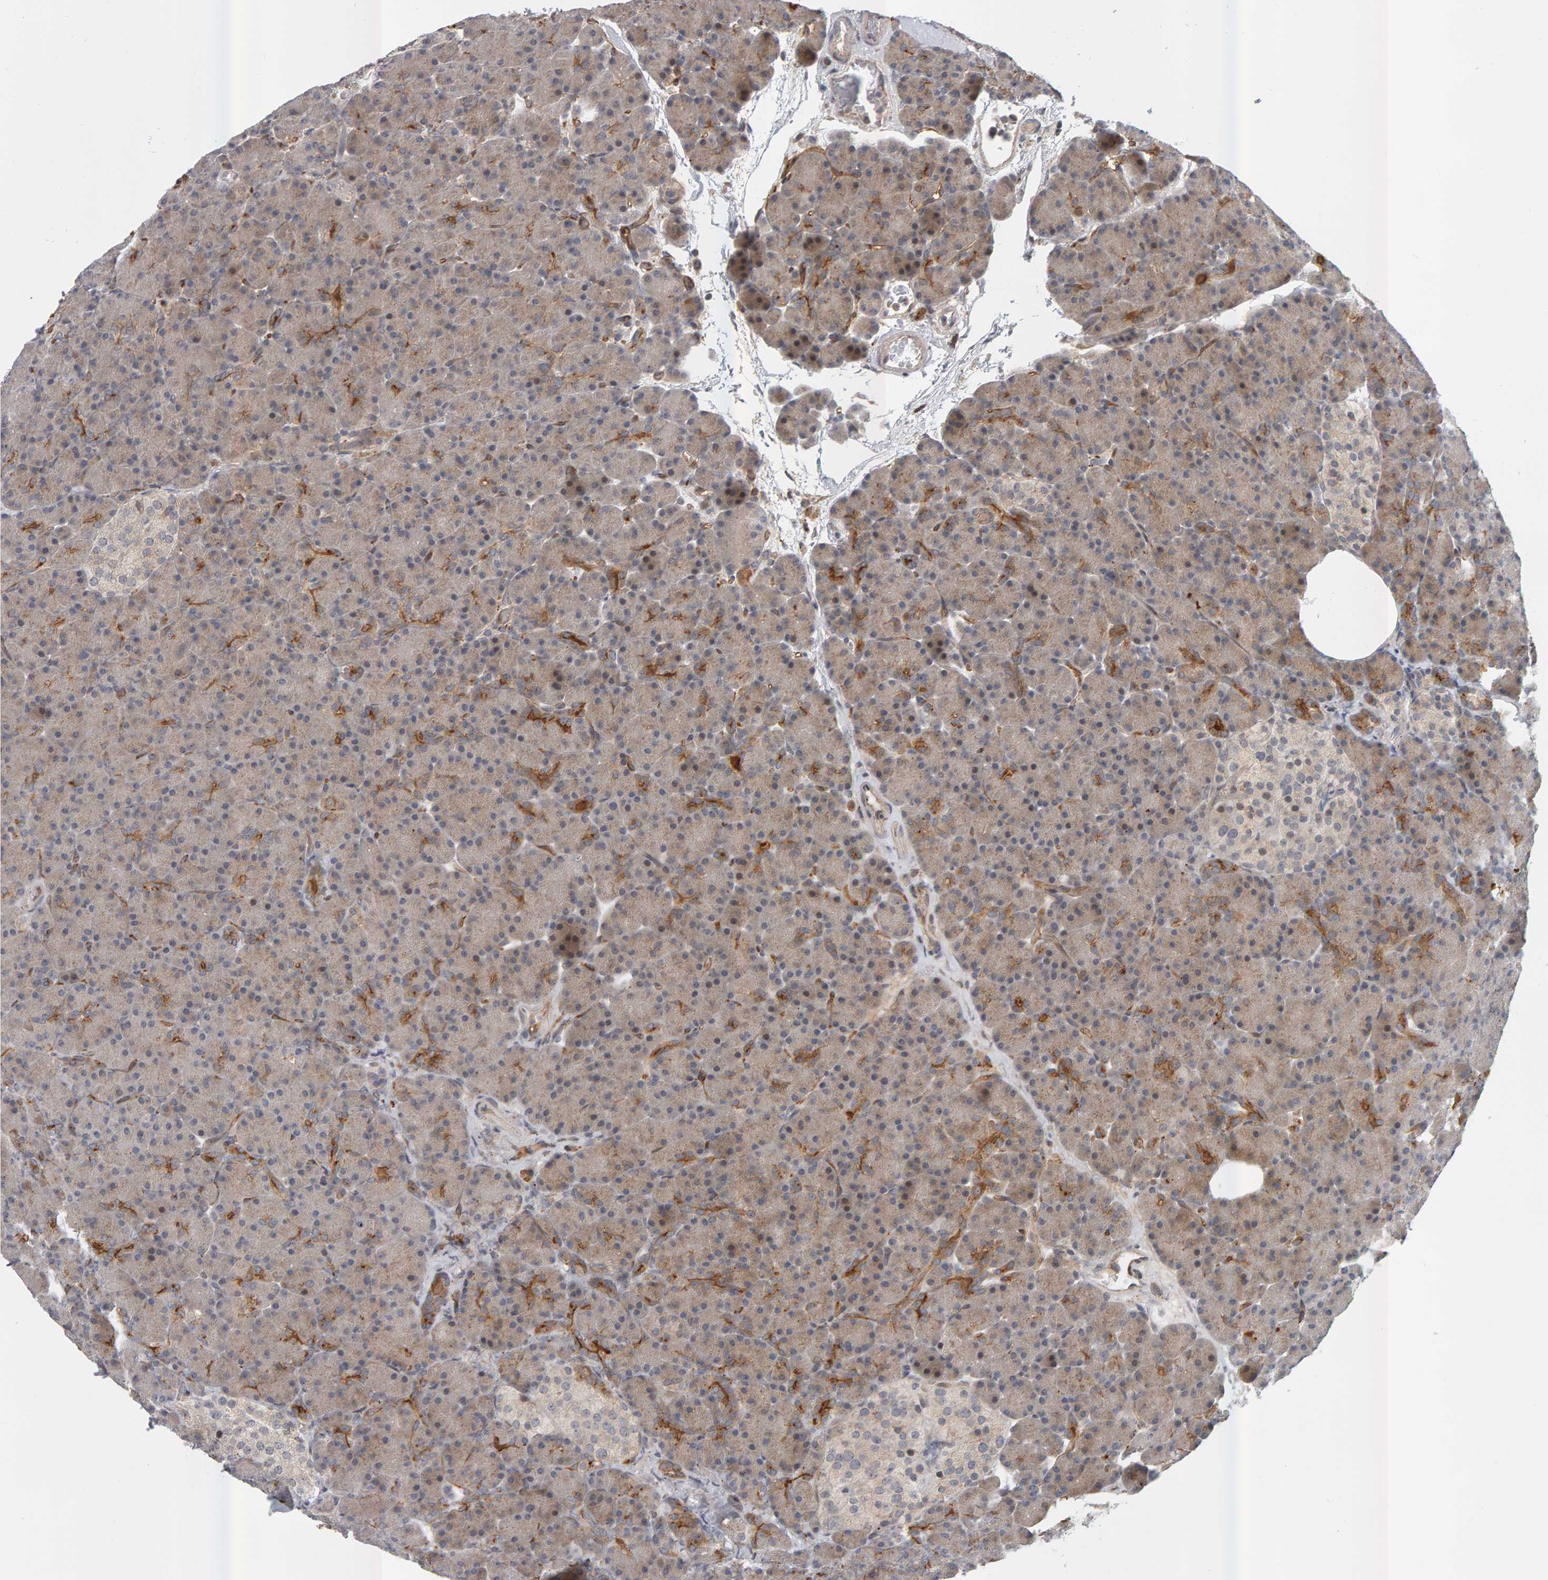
{"staining": {"intensity": "weak", "quantity": "25%-75%", "location": "cytoplasmic/membranous"}, "tissue": "pancreas", "cell_type": "Exocrine glandular cells", "image_type": "normal", "snomed": [{"axis": "morphology", "description": "Normal tissue, NOS"}, {"axis": "topography", "description": "Pancreas"}], "caption": "Immunohistochemical staining of benign human pancreas reveals 25%-75% levels of weak cytoplasmic/membranous protein staining in approximately 25%-75% of exocrine glandular cells.", "gene": "ZNF160", "patient": {"sex": "female", "age": 43}}